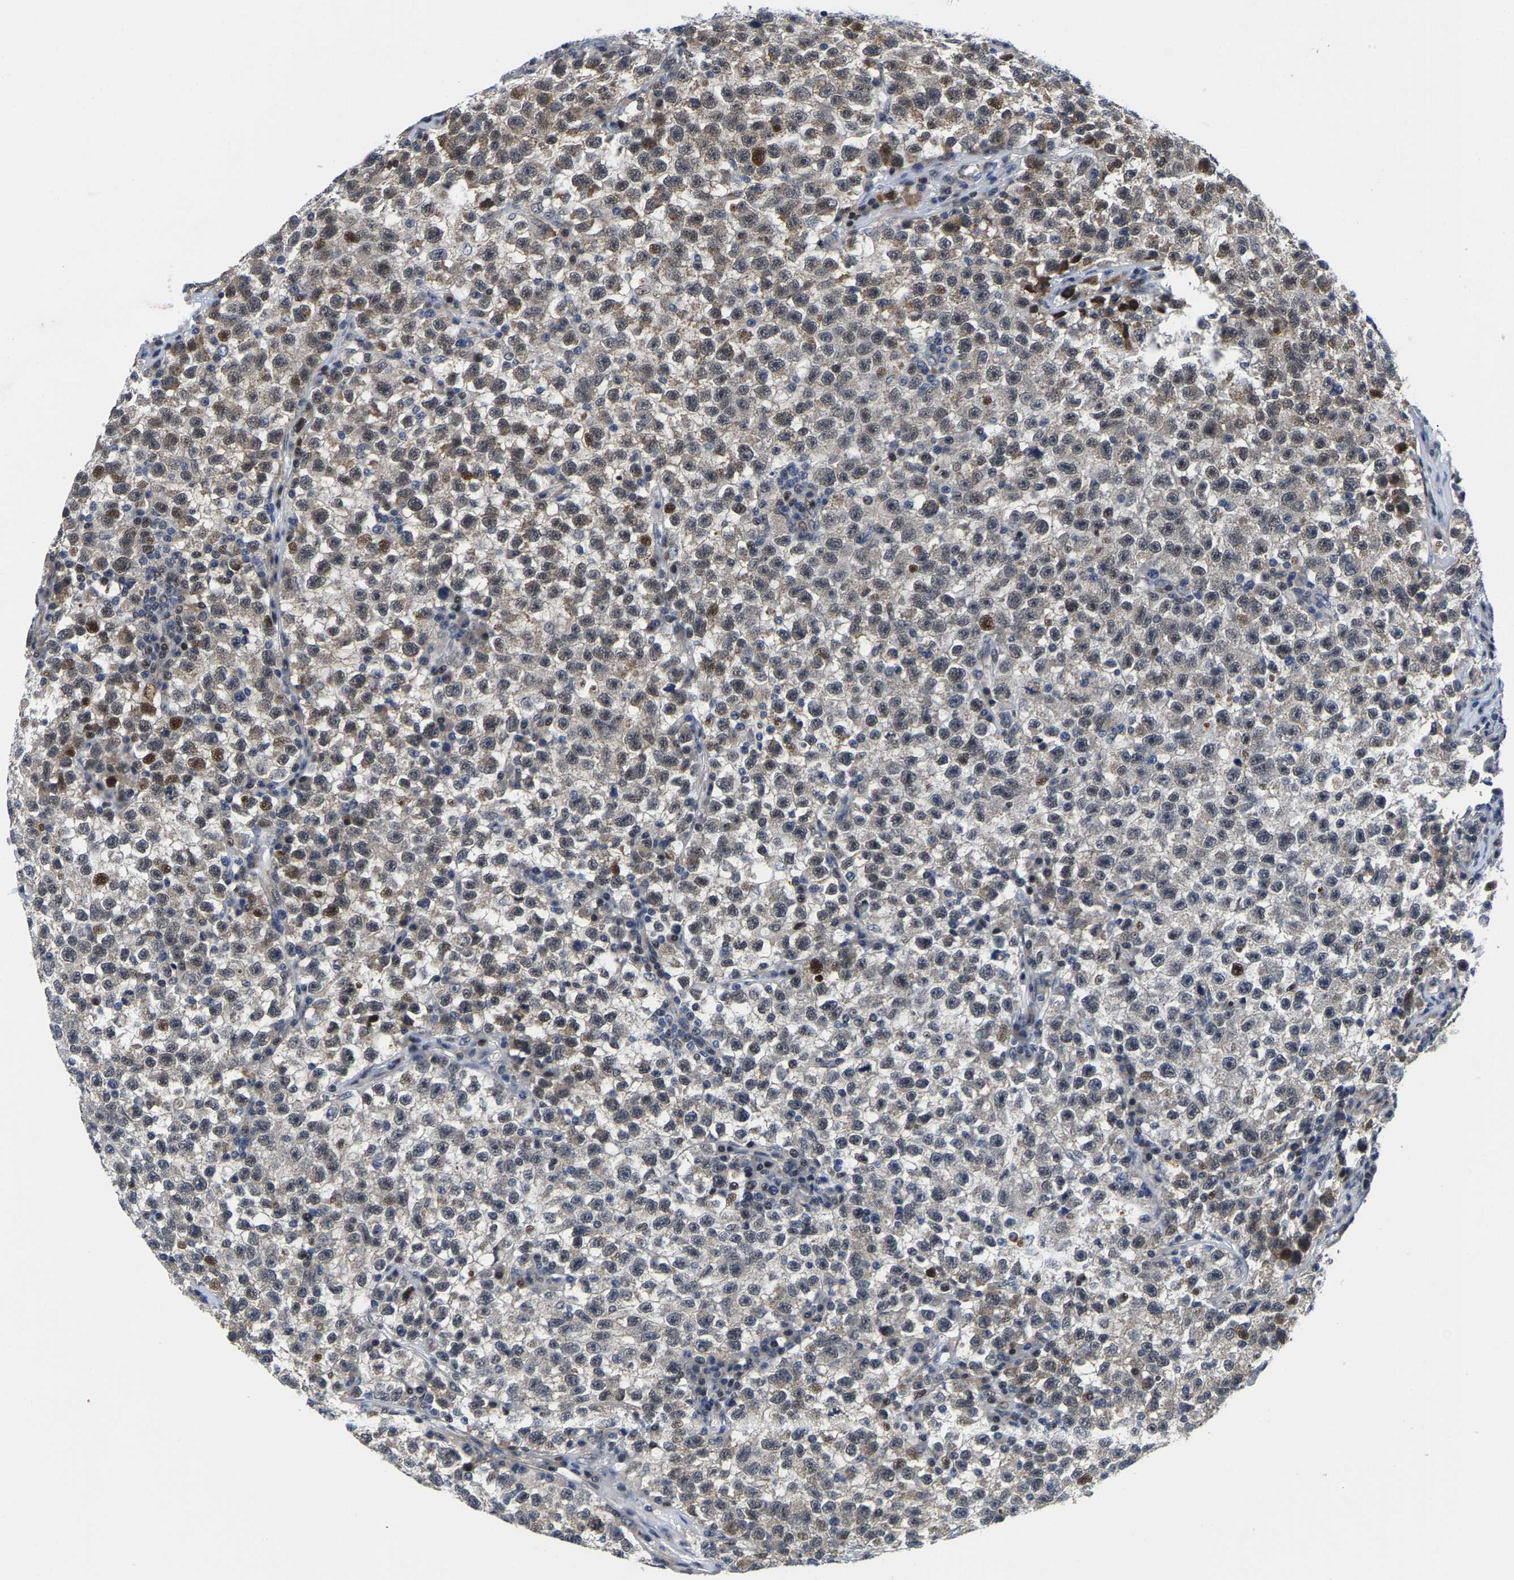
{"staining": {"intensity": "weak", "quantity": "25%-75%", "location": "cytoplasmic/membranous,nuclear"}, "tissue": "testis cancer", "cell_type": "Tumor cells", "image_type": "cancer", "snomed": [{"axis": "morphology", "description": "Seminoma, NOS"}, {"axis": "topography", "description": "Testis"}], "caption": "IHC (DAB (3,3'-diaminobenzidine)) staining of testis seminoma demonstrates weak cytoplasmic/membranous and nuclear protein positivity in about 25%-75% of tumor cells.", "gene": "GTPBP10", "patient": {"sex": "male", "age": 22}}